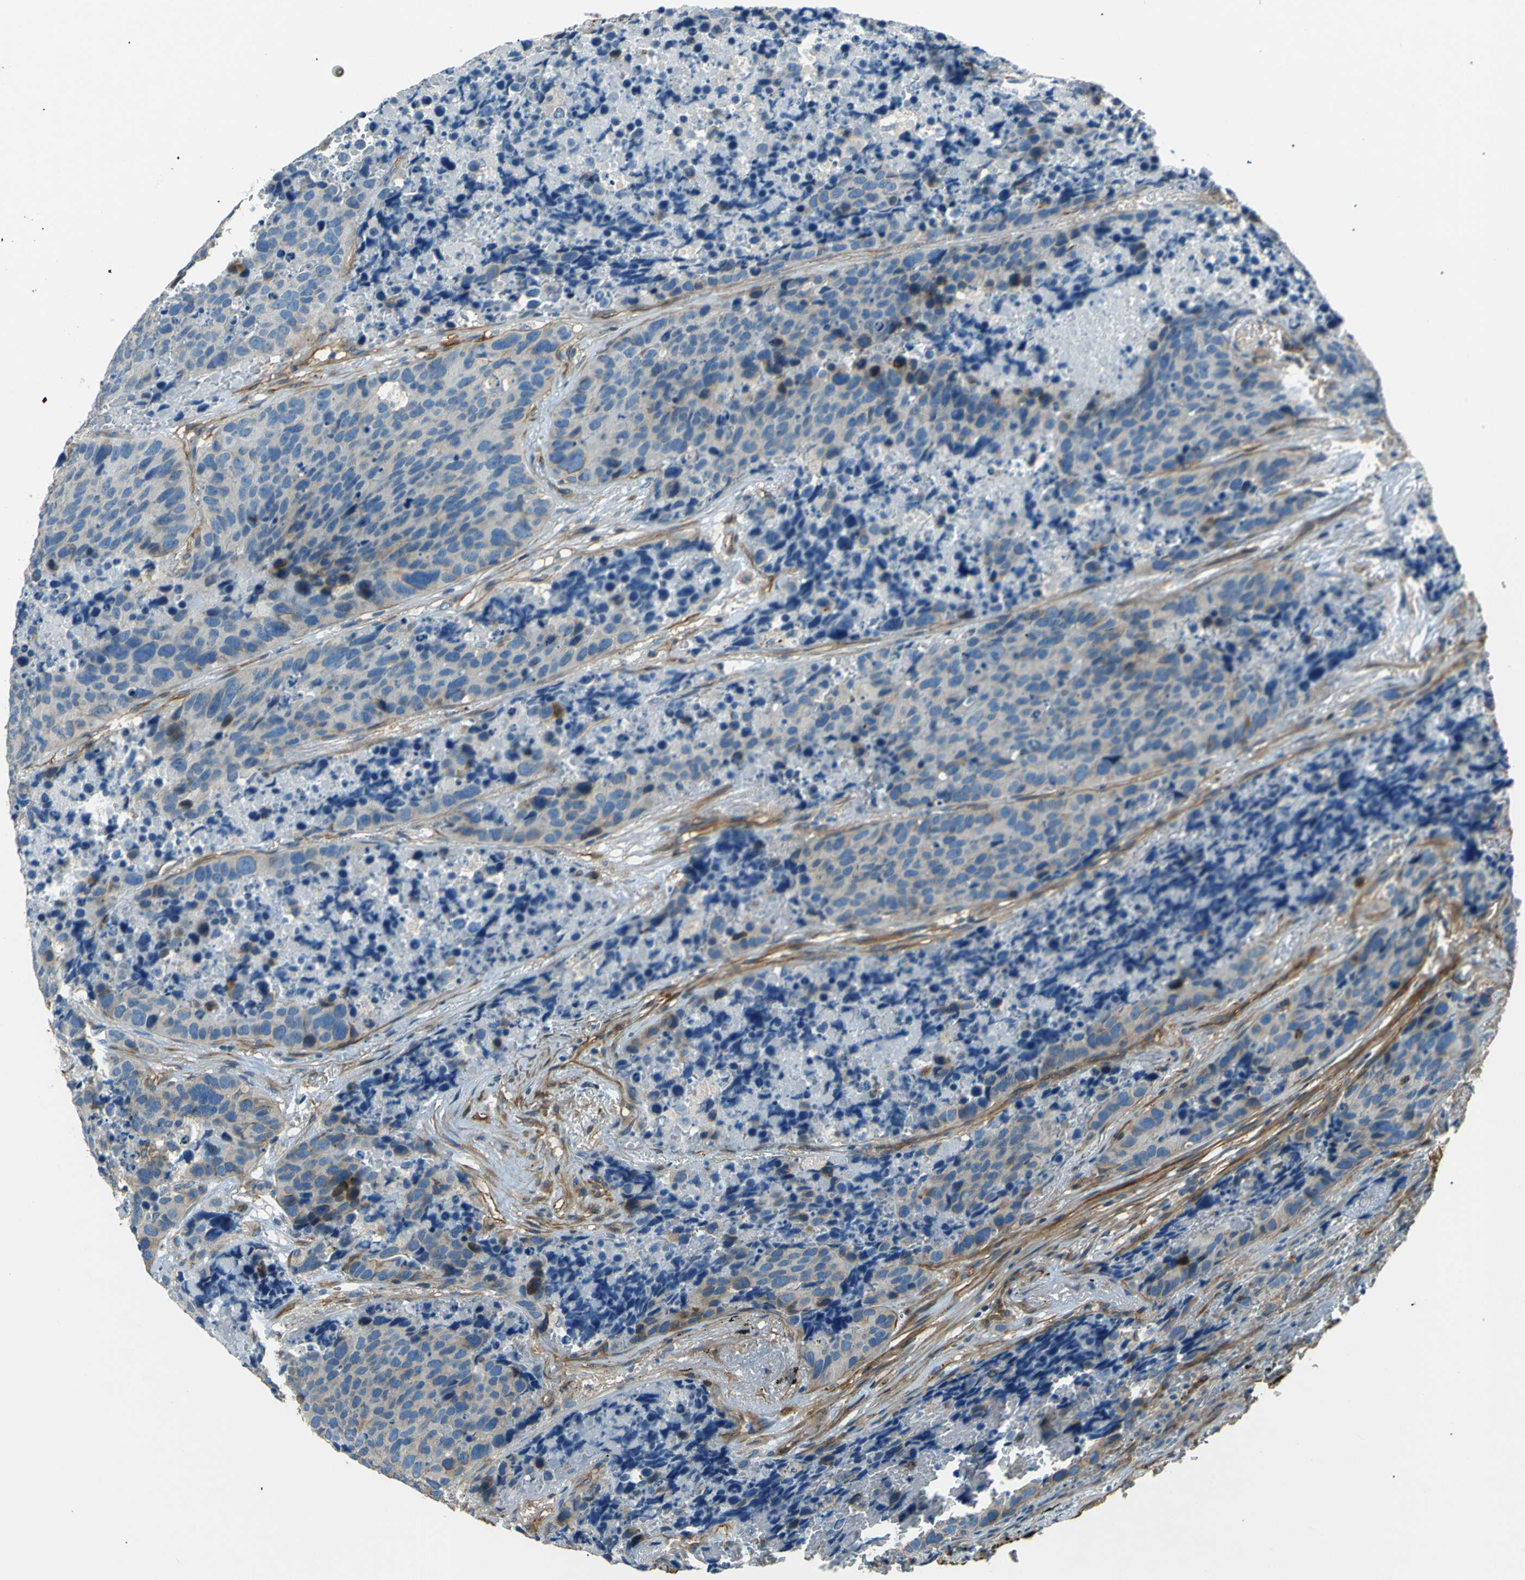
{"staining": {"intensity": "weak", "quantity": "<25%", "location": "cytoplasmic/membranous"}, "tissue": "carcinoid", "cell_type": "Tumor cells", "image_type": "cancer", "snomed": [{"axis": "morphology", "description": "Carcinoid, malignant, NOS"}, {"axis": "topography", "description": "Lung"}], "caption": "Tumor cells are negative for brown protein staining in carcinoid.", "gene": "ENTPD1", "patient": {"sex": "male", "age": 60}}